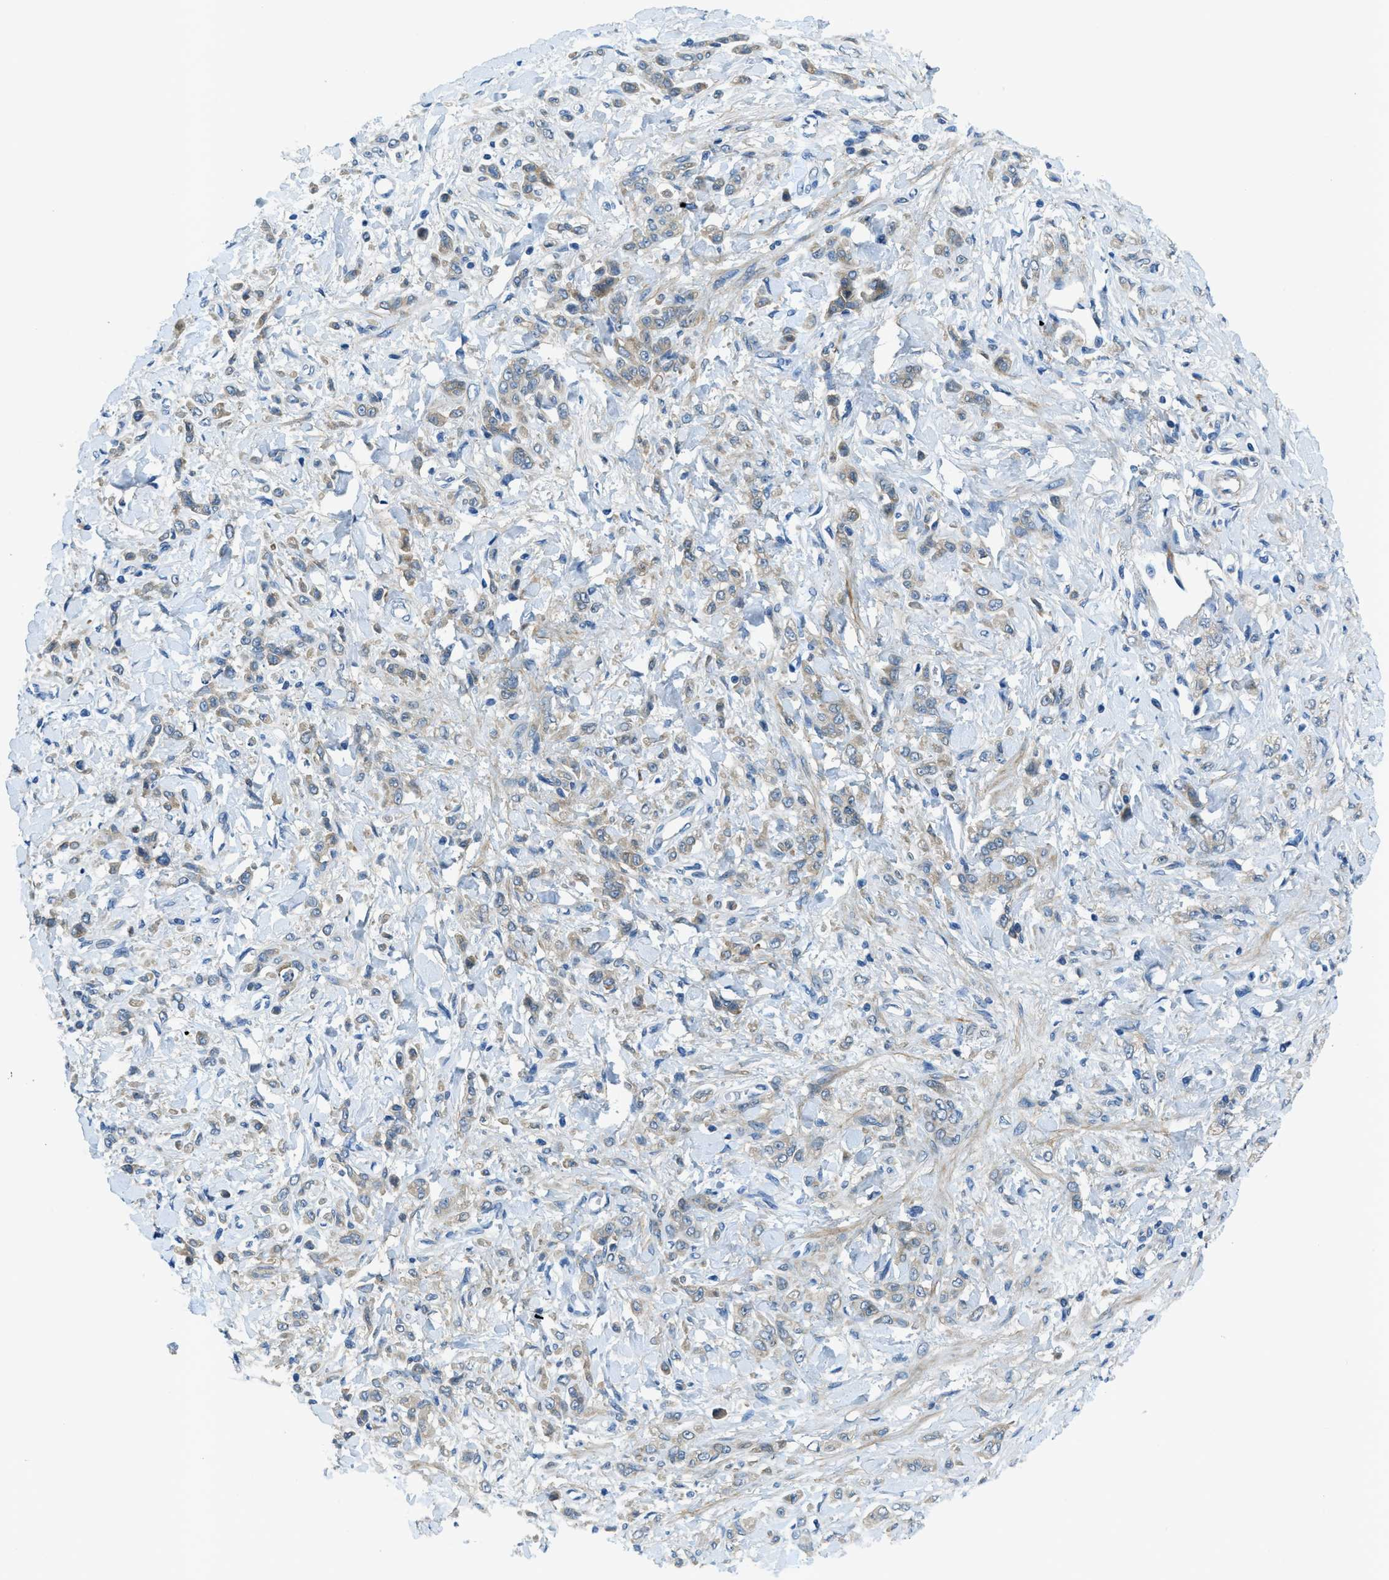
{"staining": {"intensity": "weak", "quantity": "<25%", "location": "cytoplasmic/membranous"}, "tissue": "stomach cancer", "cell_type": "Tumor cells", "image_type": "cancer", "snomed": [{"axis": "morphology", "description": "Normal tissue, NOS"}, {"axis": "morphology", "description": "Adenocarcinoma, NOS"}, {"axis": "topography", "description": "Stomach"}], "caption": "This is an immunohistochemistry (IHC) image of stomach cancer. There is no positivity in tumor cells.", "gene": "SNX14", "patient": {"sex": "male", "age": 82}}